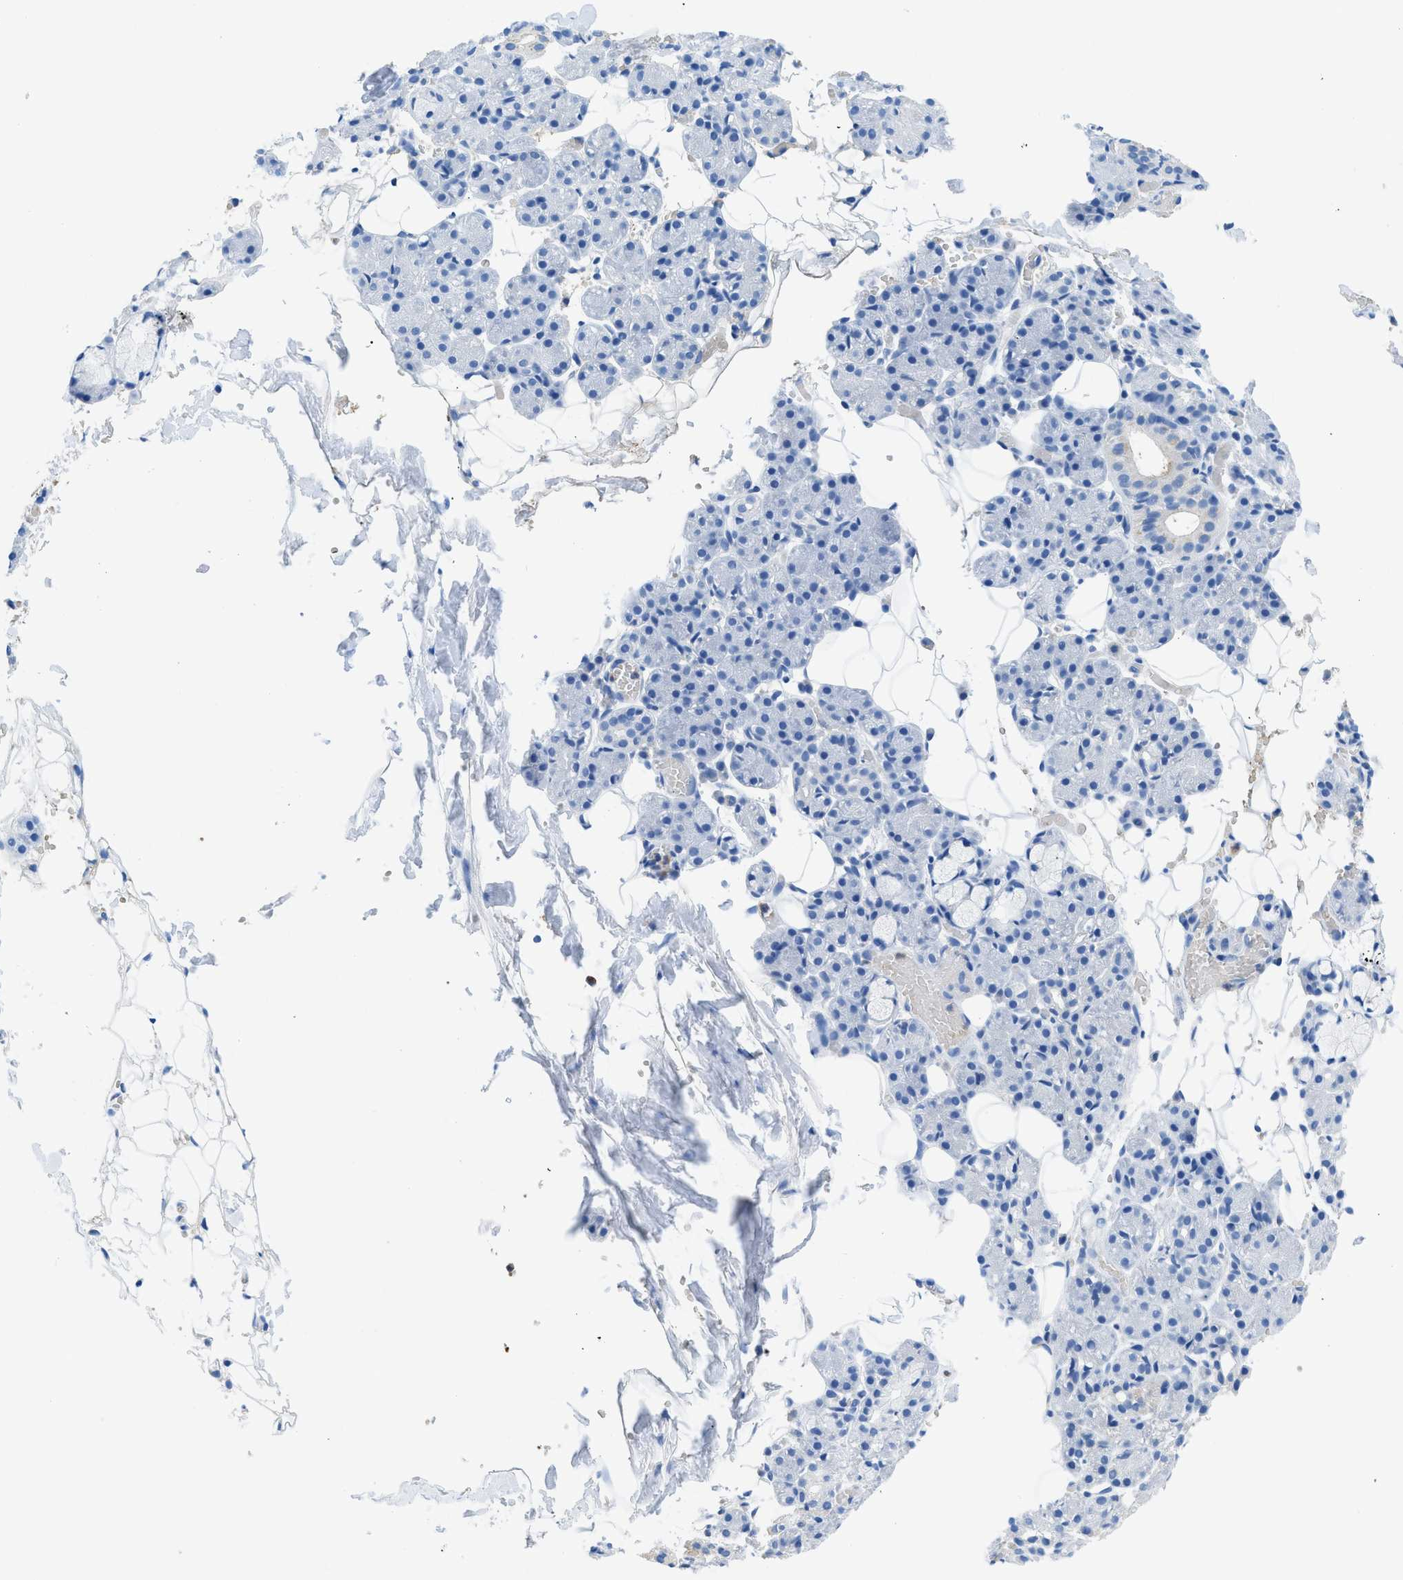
{"staining": {"intensity": "negative", "quantity": "none", "location": "none"}, "tissue": "salivary gland", "cell_type": "Glandular cells", "image_type": "normal", "snomed": [{"axis": "morphology", "description": "Normal tissue, NOS"}, {"axis": "topography", "description": "Salivary gland"}], "caption": "An image of salivary gland stained for a protein shows no brown staining in glandular cells. Brightfield microscopy of immunohistochemistry stained with DAB (brown) and hematoxylin (blue), captured at high magnification.", "gene": "NEB", "patient": {"sex": "male", "age": 63}}